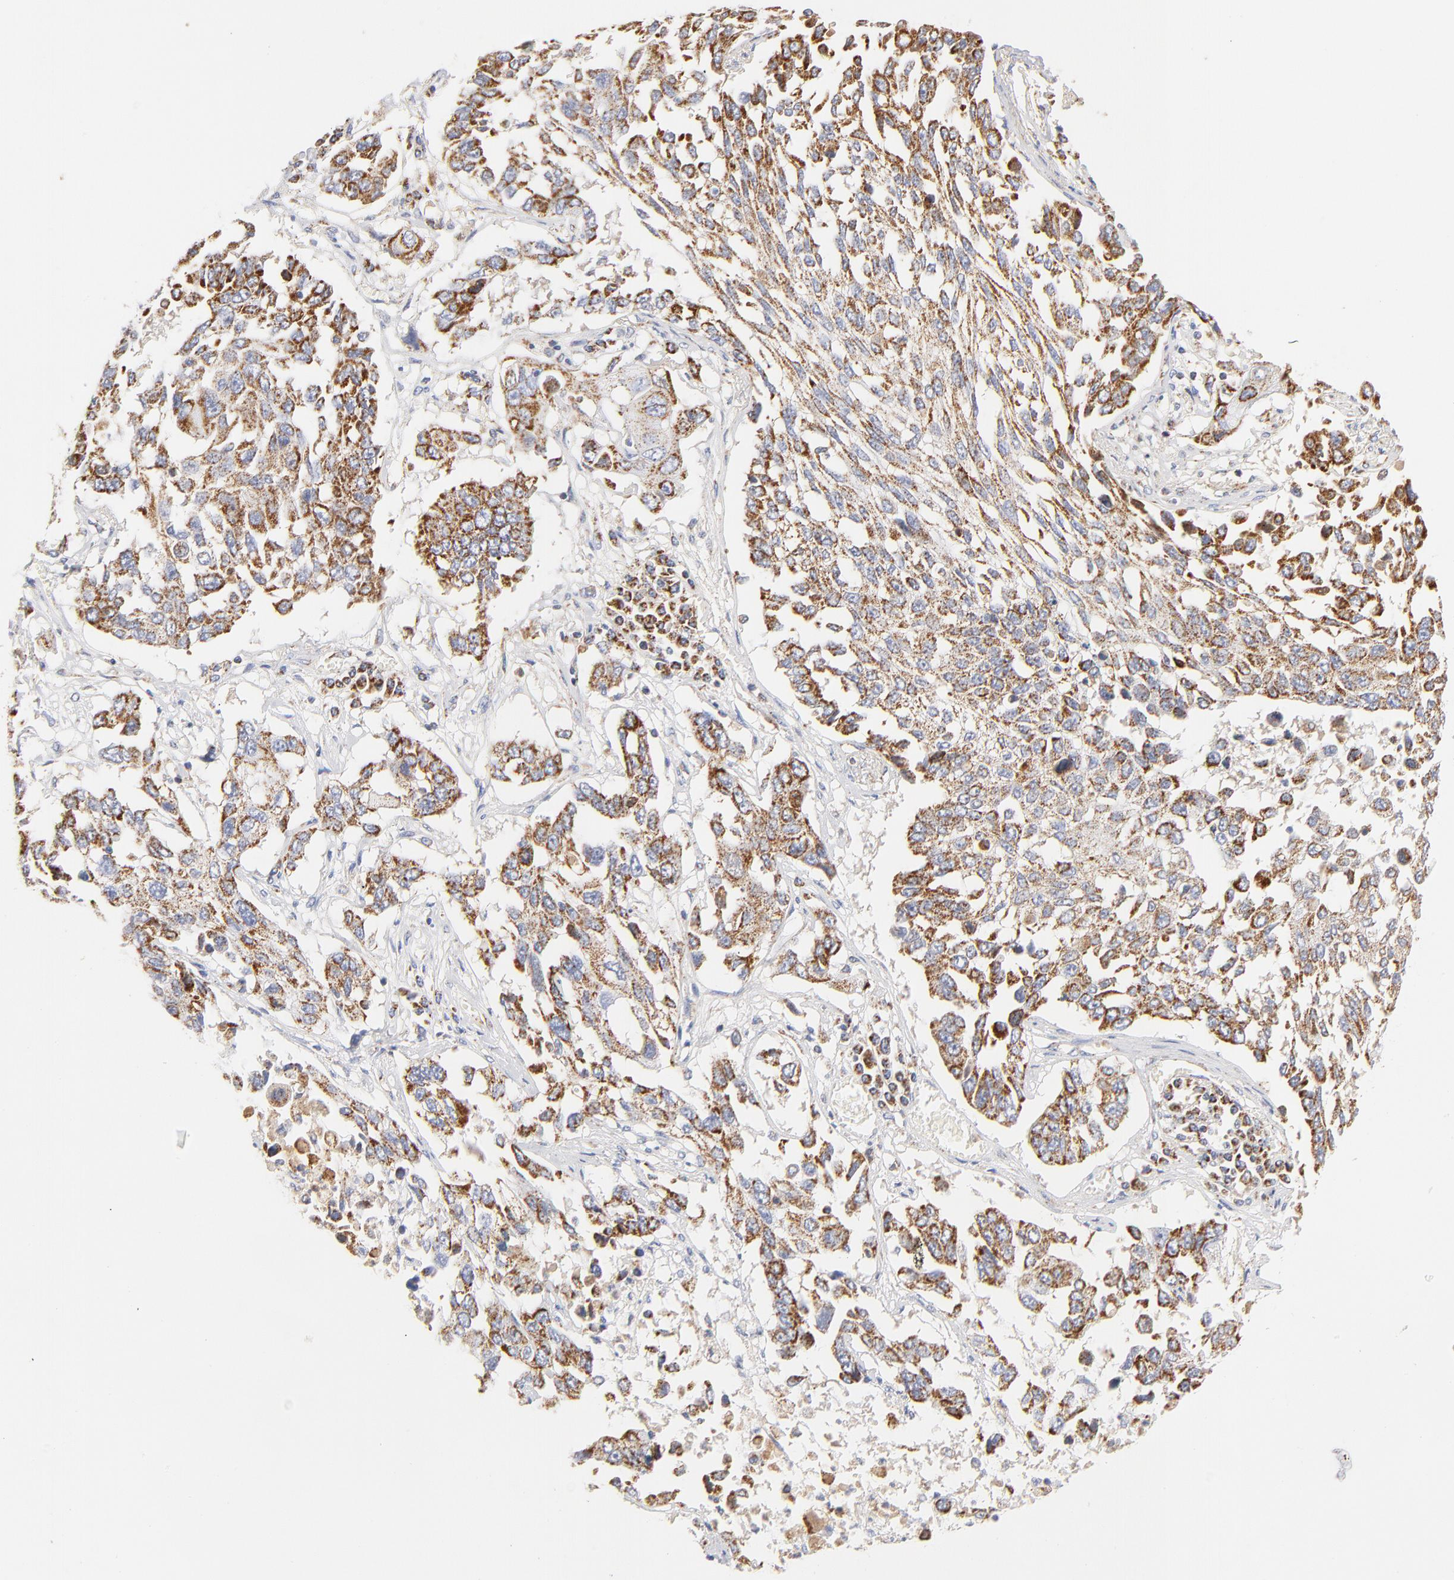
{"staining": {"intensity": "moderate", "quantity": ">75%", "location": "cytoplasmic/membranous"}, "tissue": "lung cancer", "cell_type": "Tumor cells", "image_type": "cancer", "snomed": [{"axis": "morphology", "description": "Squamous cell carcinoma, NOS"}, {"axis": "topography", "description": "Lung"}], "caption": "Human lung cancer stained for a protein (brown) demonstrates moderate cytoplasmic/membranous positive expression in approximately >75% of tumor cells.", "gene": "DLAT", "patient": {"sex": "male", "age": 71}}